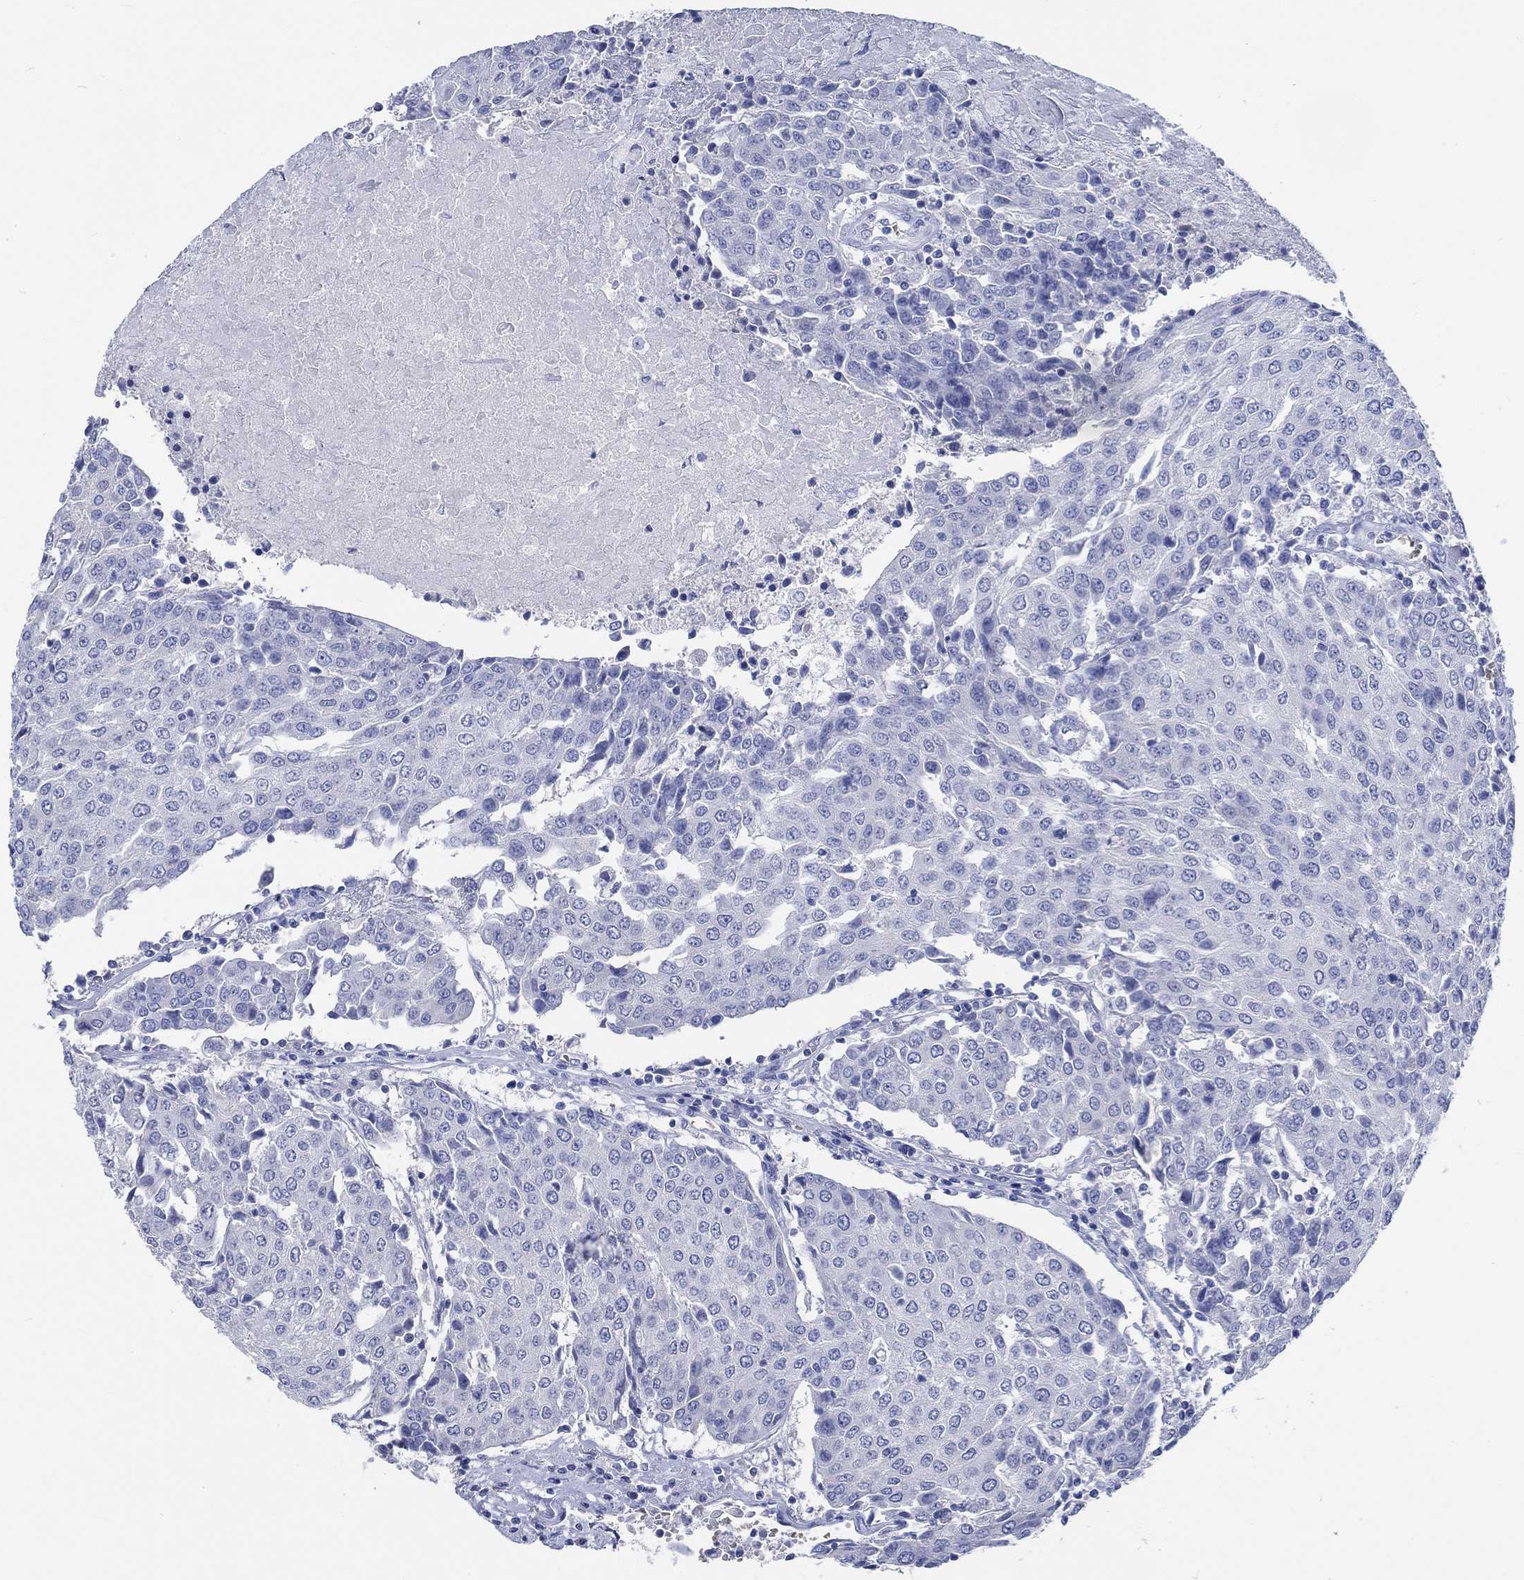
{"staining": {"intensity": "negative", "quantity": "none", "location": "none"}, "tissue": "urothelial cancer", "cell_type": "Tumor cells", "image_type": "cancer", "snomed": [{"axis": "morphology", "description": "Urothelial carcinoma, High grade"}, {"axis": "topography", "description": "Urinary bladder"}], "caption": "High power microscopy image of an IHC image of urothelial carcinoma (high-grade), revealing no significant expression in tumor cells.", "gene": "KCNA1", "patient": {"sex": "female", "age": 85}}